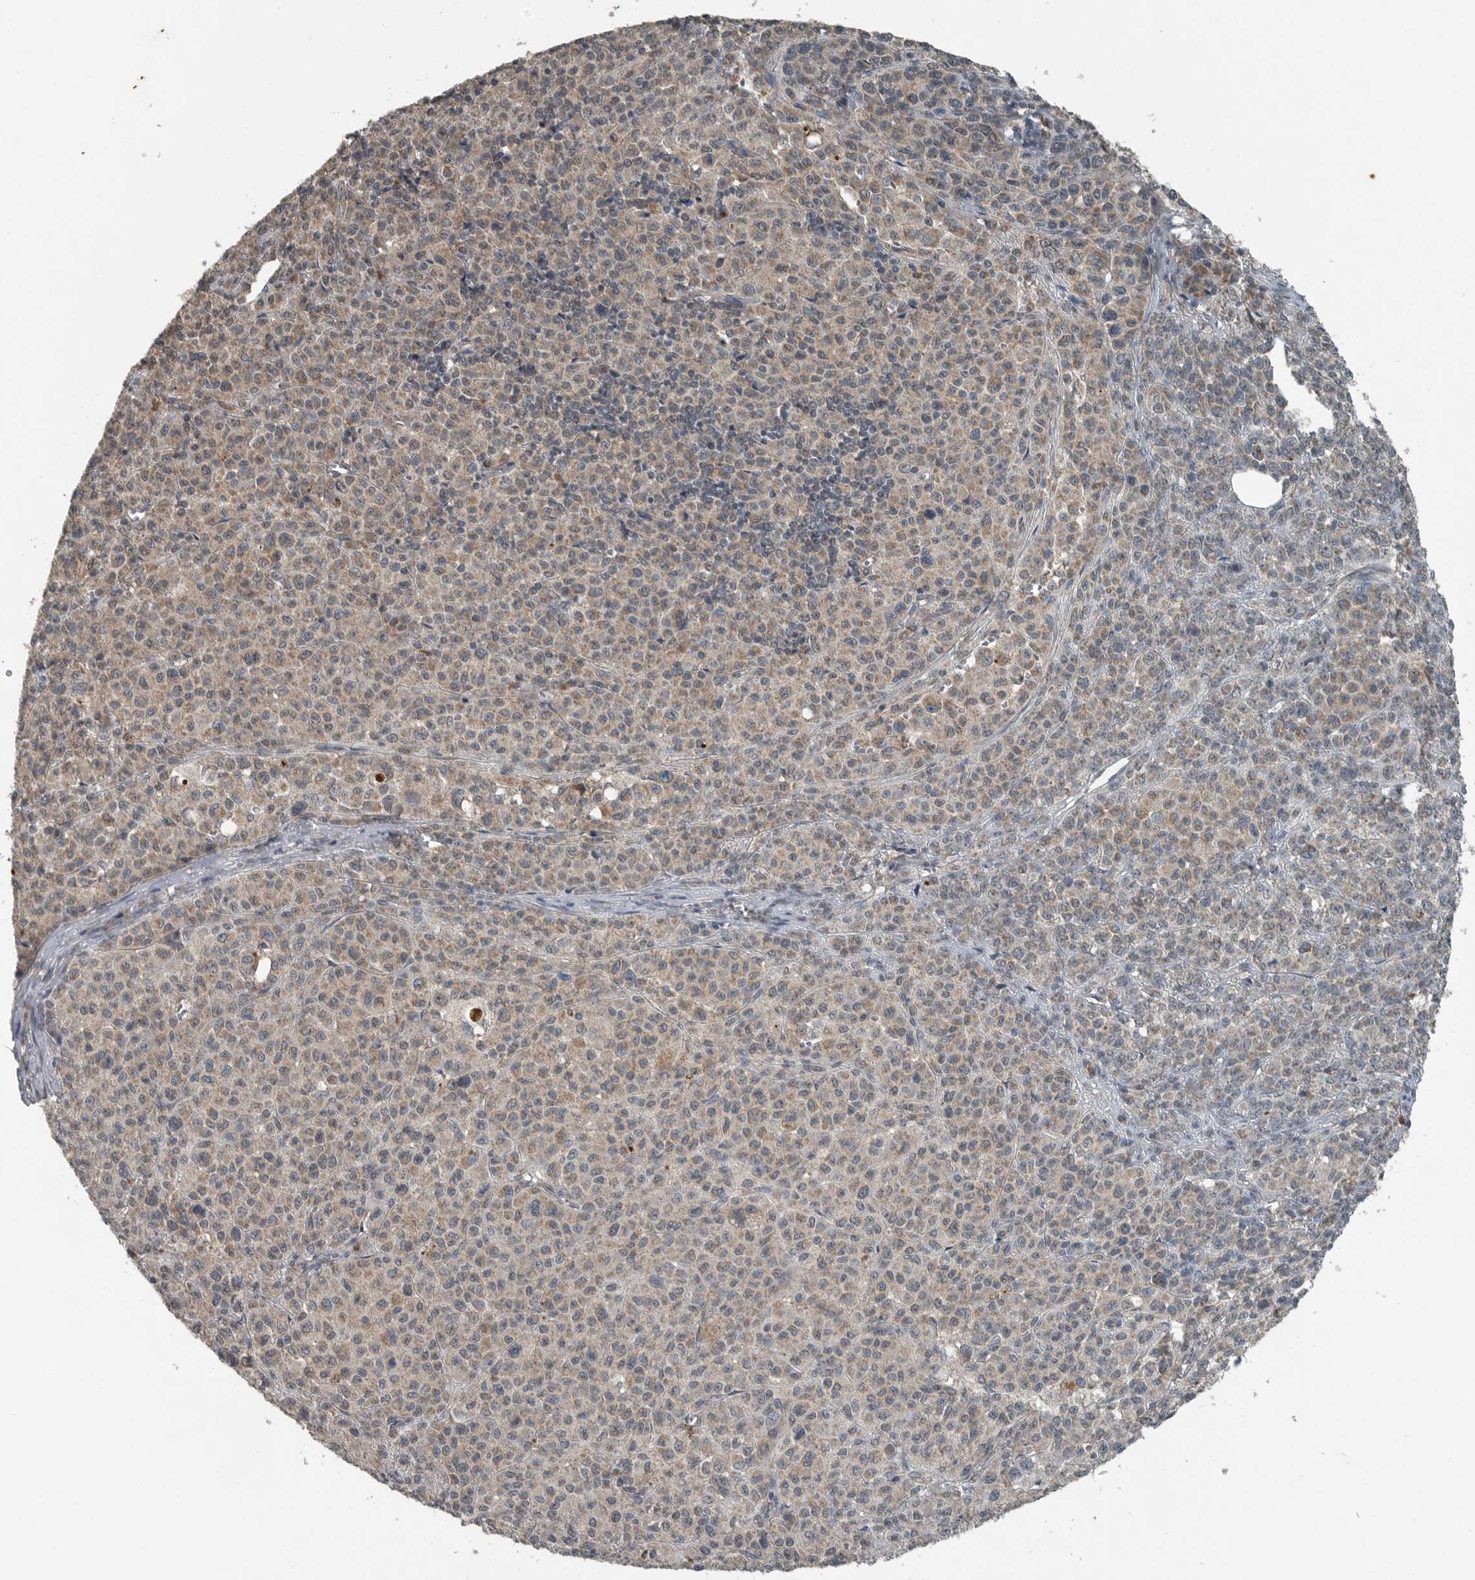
{"staining": {"intensity": "moderate", "quantity": "25%-75%", "location": "cytoplasmic/membranous"}, "tissue": "melanoma", "cell_type": "Tumor cells", "image_type": "cancer", "snomed": [{"axis": "morphology", "description": "Malignant melanoma, Metastatic site"}, {"axis": "topography", "description": "Skin"}], "caption": "Tumor cells demonstrate medium levels of moderate cytoplasmic/membranous expression in about 25%-75% of cells in human malignant melanoma (metastatic site).", "gene": "IL6ST", "patient": {"sex": "female", "age": 74}}